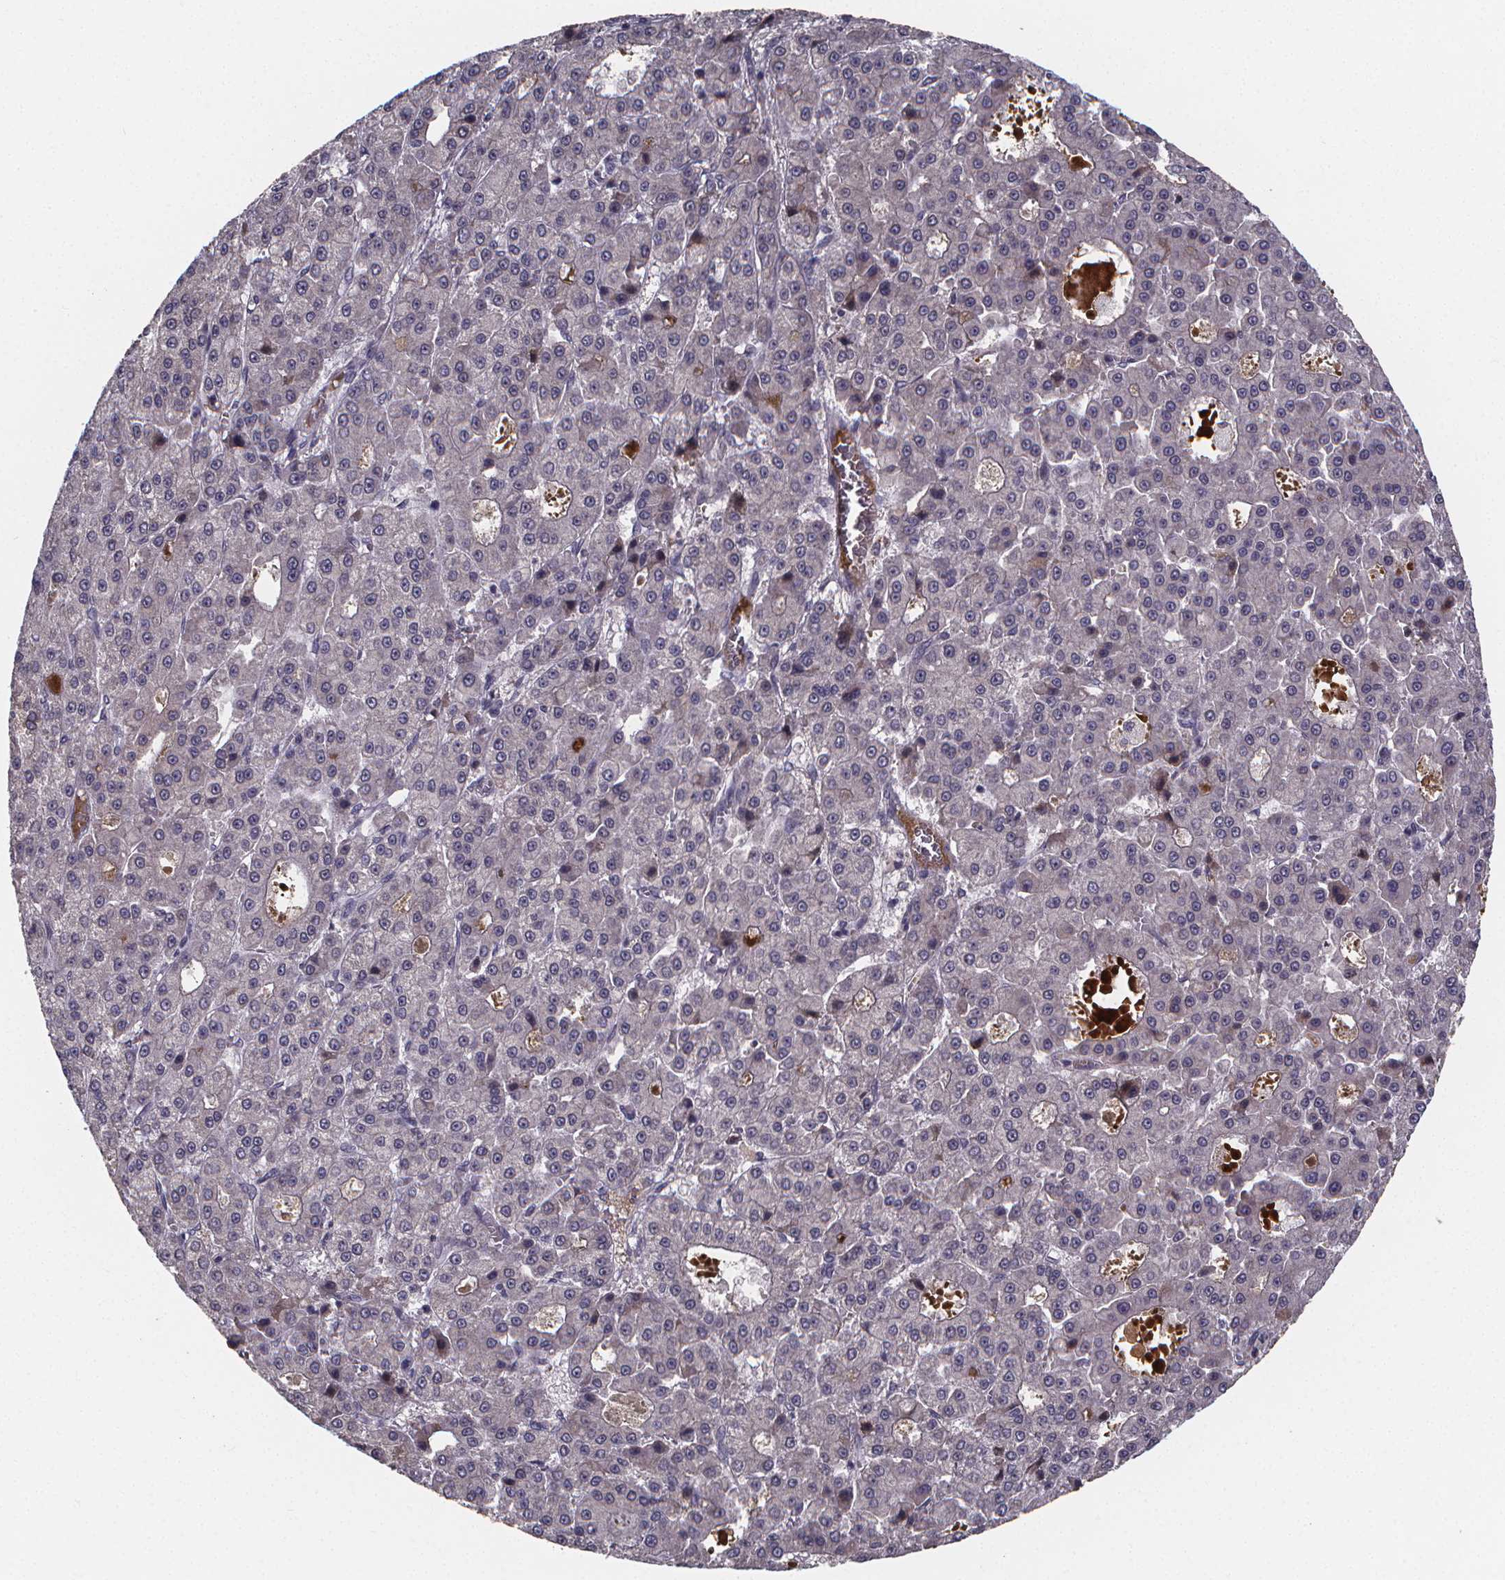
{"staining": {"intensity": "negative", "quantity": "none", "location": "none"}, "tissue": "liver cancer", "cell_type": "Tumor cells", "image_type": "cancer", "snomed": [{"axis": "morphology", "description": "Carcinoma, Hepatocellular, NOS"}, {"axis": "topography", "description": "Liver"}], "caption": "Protein analysis of liver cancer (hepatocellular carcinoma) reveals no significant expression in tumor cells. (Stains: DAB (3,3'-diaminobenzidine) immunohistochemistry with hematoxylin counter stain, Microscopy: brightfield microscopy at high magnification).", "gene": "AGT", "patient": {"sex": "male", "age": 70}}